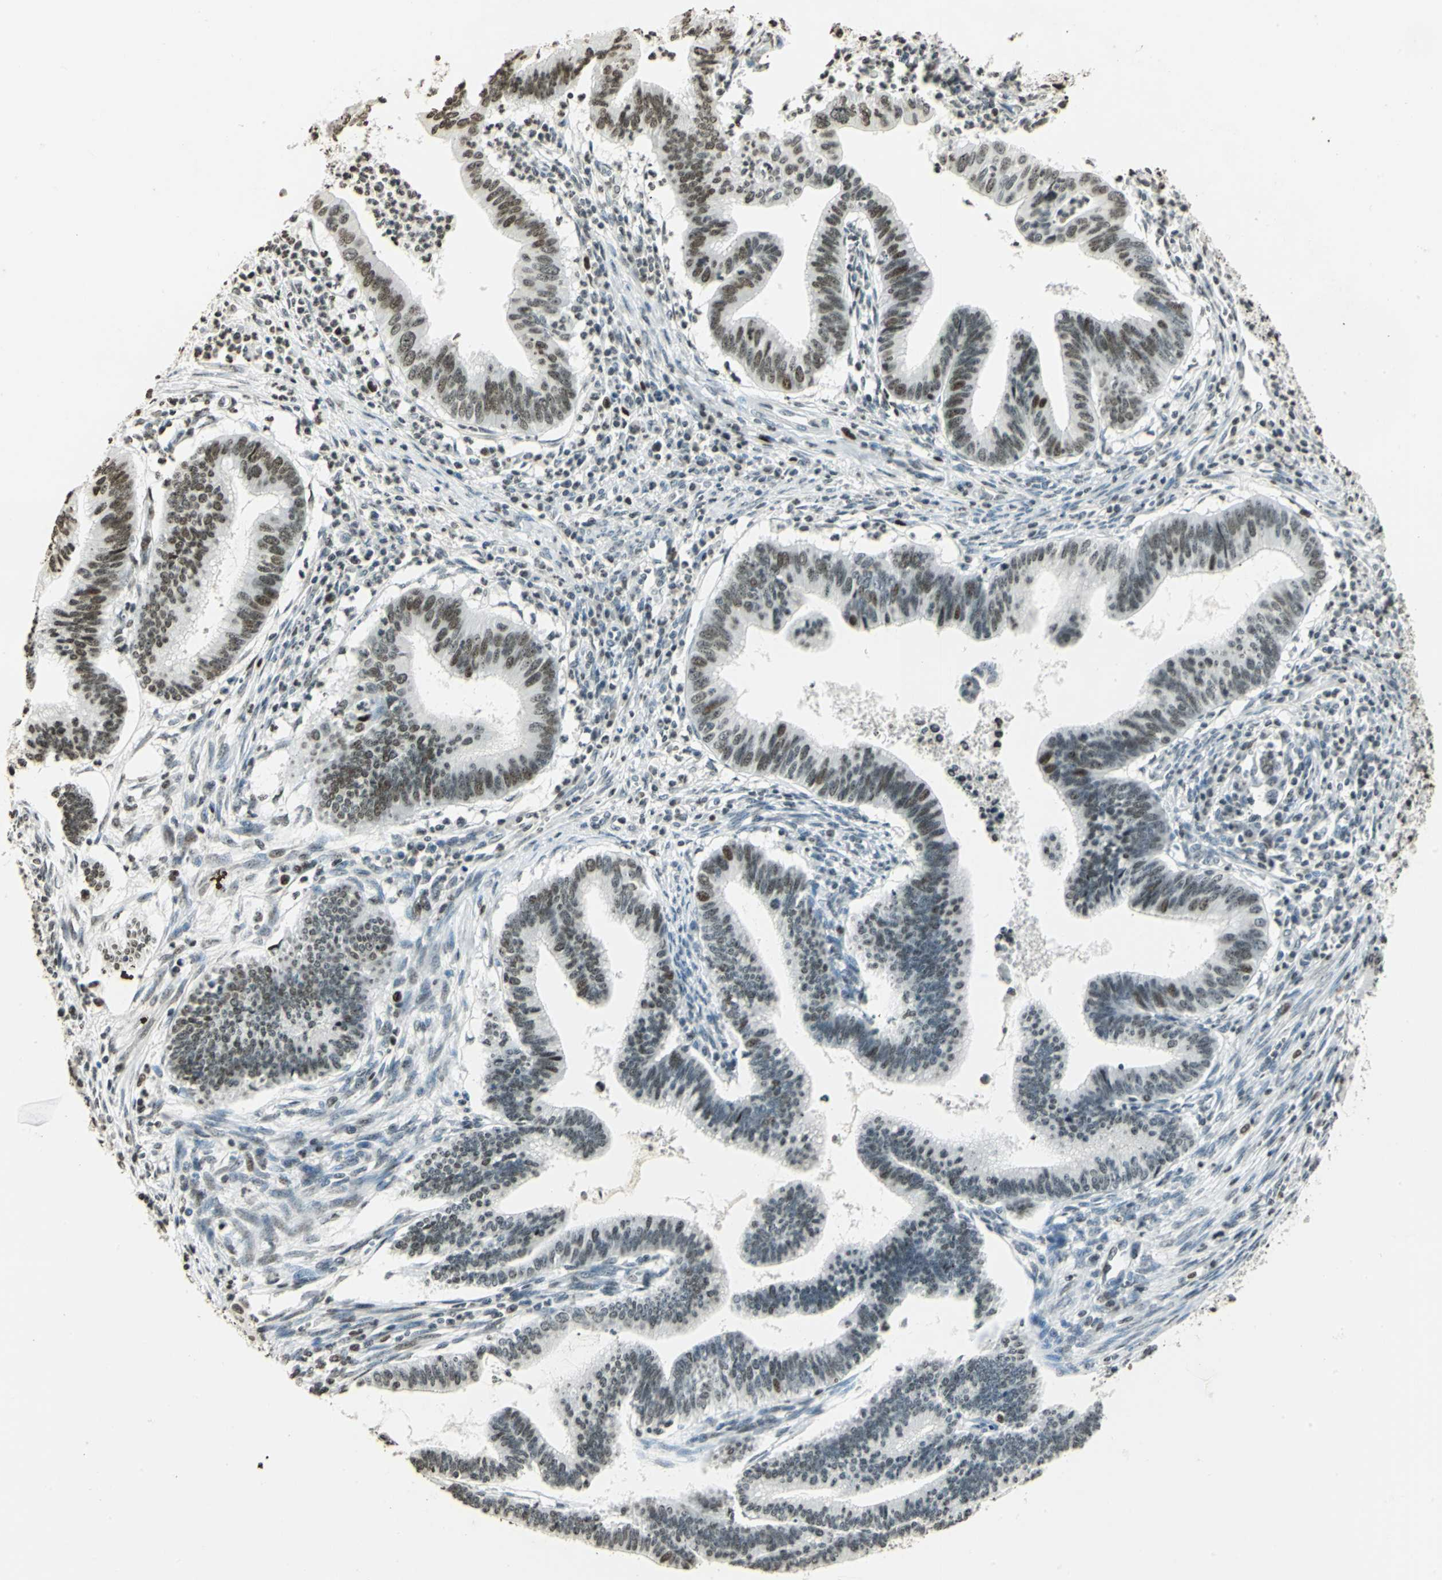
{"staining": {"intensity": "moderate", "quantity": ">75%", "location": "nuclear"}, "tissue": "cervical cancer", "cell_type": "Tumor cells", "image_type": "cancer", "snomed": [{"axis": "morphology", "description": "Adenocarcinoma, NOS"}, {"axis": "topography", "description": "Cervix"}], "caption": "Immunohistochemical staining of human cervical adenocarcinoma reveals moderate nuclear protein expression in approximately >75% of tumor cells. The staining was performed using DAB to visualize the protein expression in brown, while the nuclei were stained in blue with hematoxylin (Magnification: 20x).", "gene": "MCM4", "patient": {"sex": "female", "age": 36}}